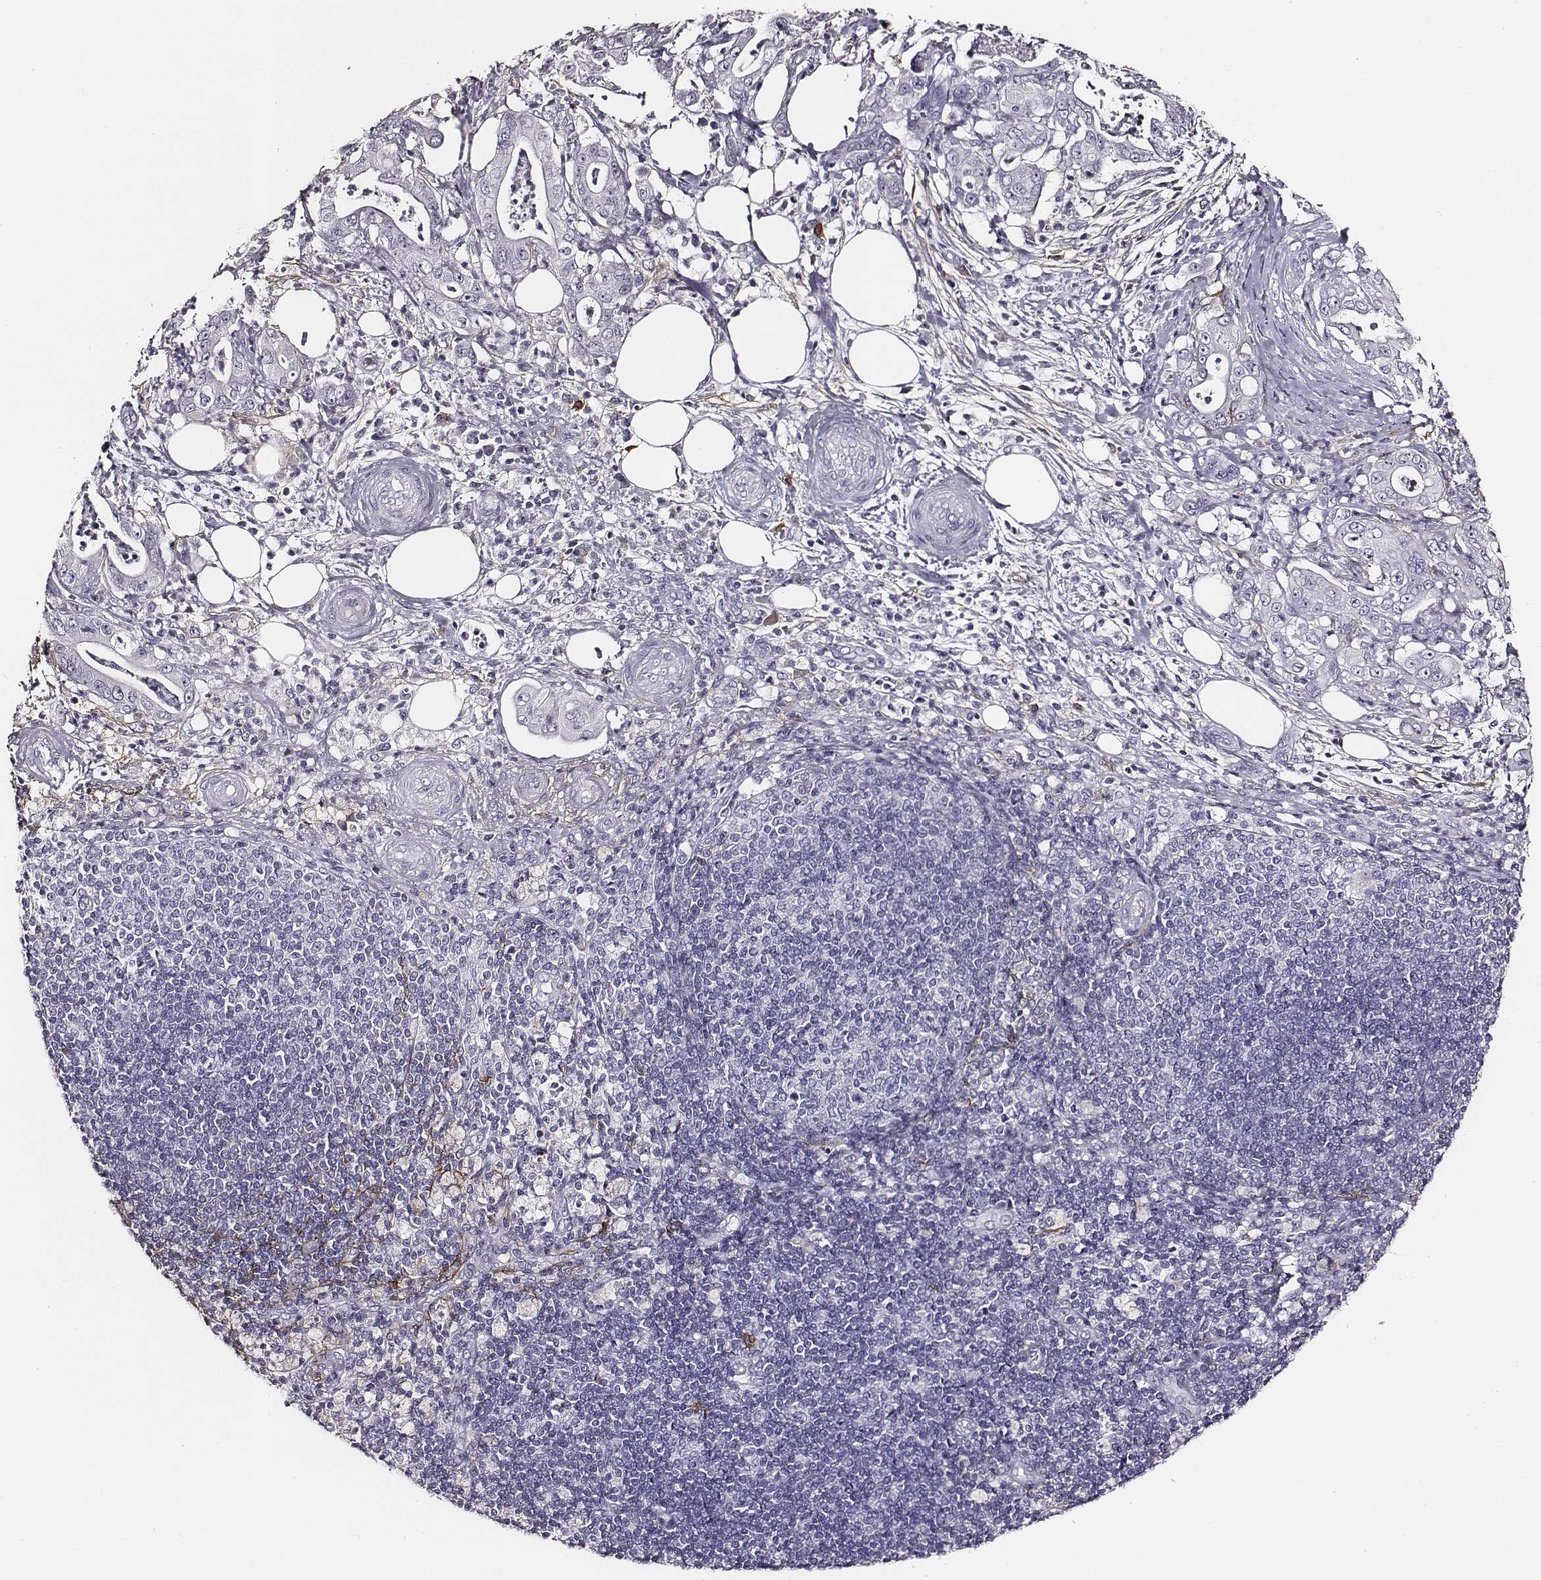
{"staining": {"intensity": "negative", "quantity": "none", "location": "none"}, "tissue": "pancreatic cancer", "cell_type": "Tumor cells", "image_type": "cancer", "snomed": [{"axis": "morphology", "description": "Adenocarcinoma, NOS"}, {"axis": "topography", "description": "Pancreas"}], "caption": "Immunohistochemical staining of pancreatic adenocarcinoma reveals no significant staining in tumor cells. (Immunohistochemistry, brightfield microscopy, high magnification).", "gene": "DPEP1", "patient": {"sex": "male", "age": 71}}